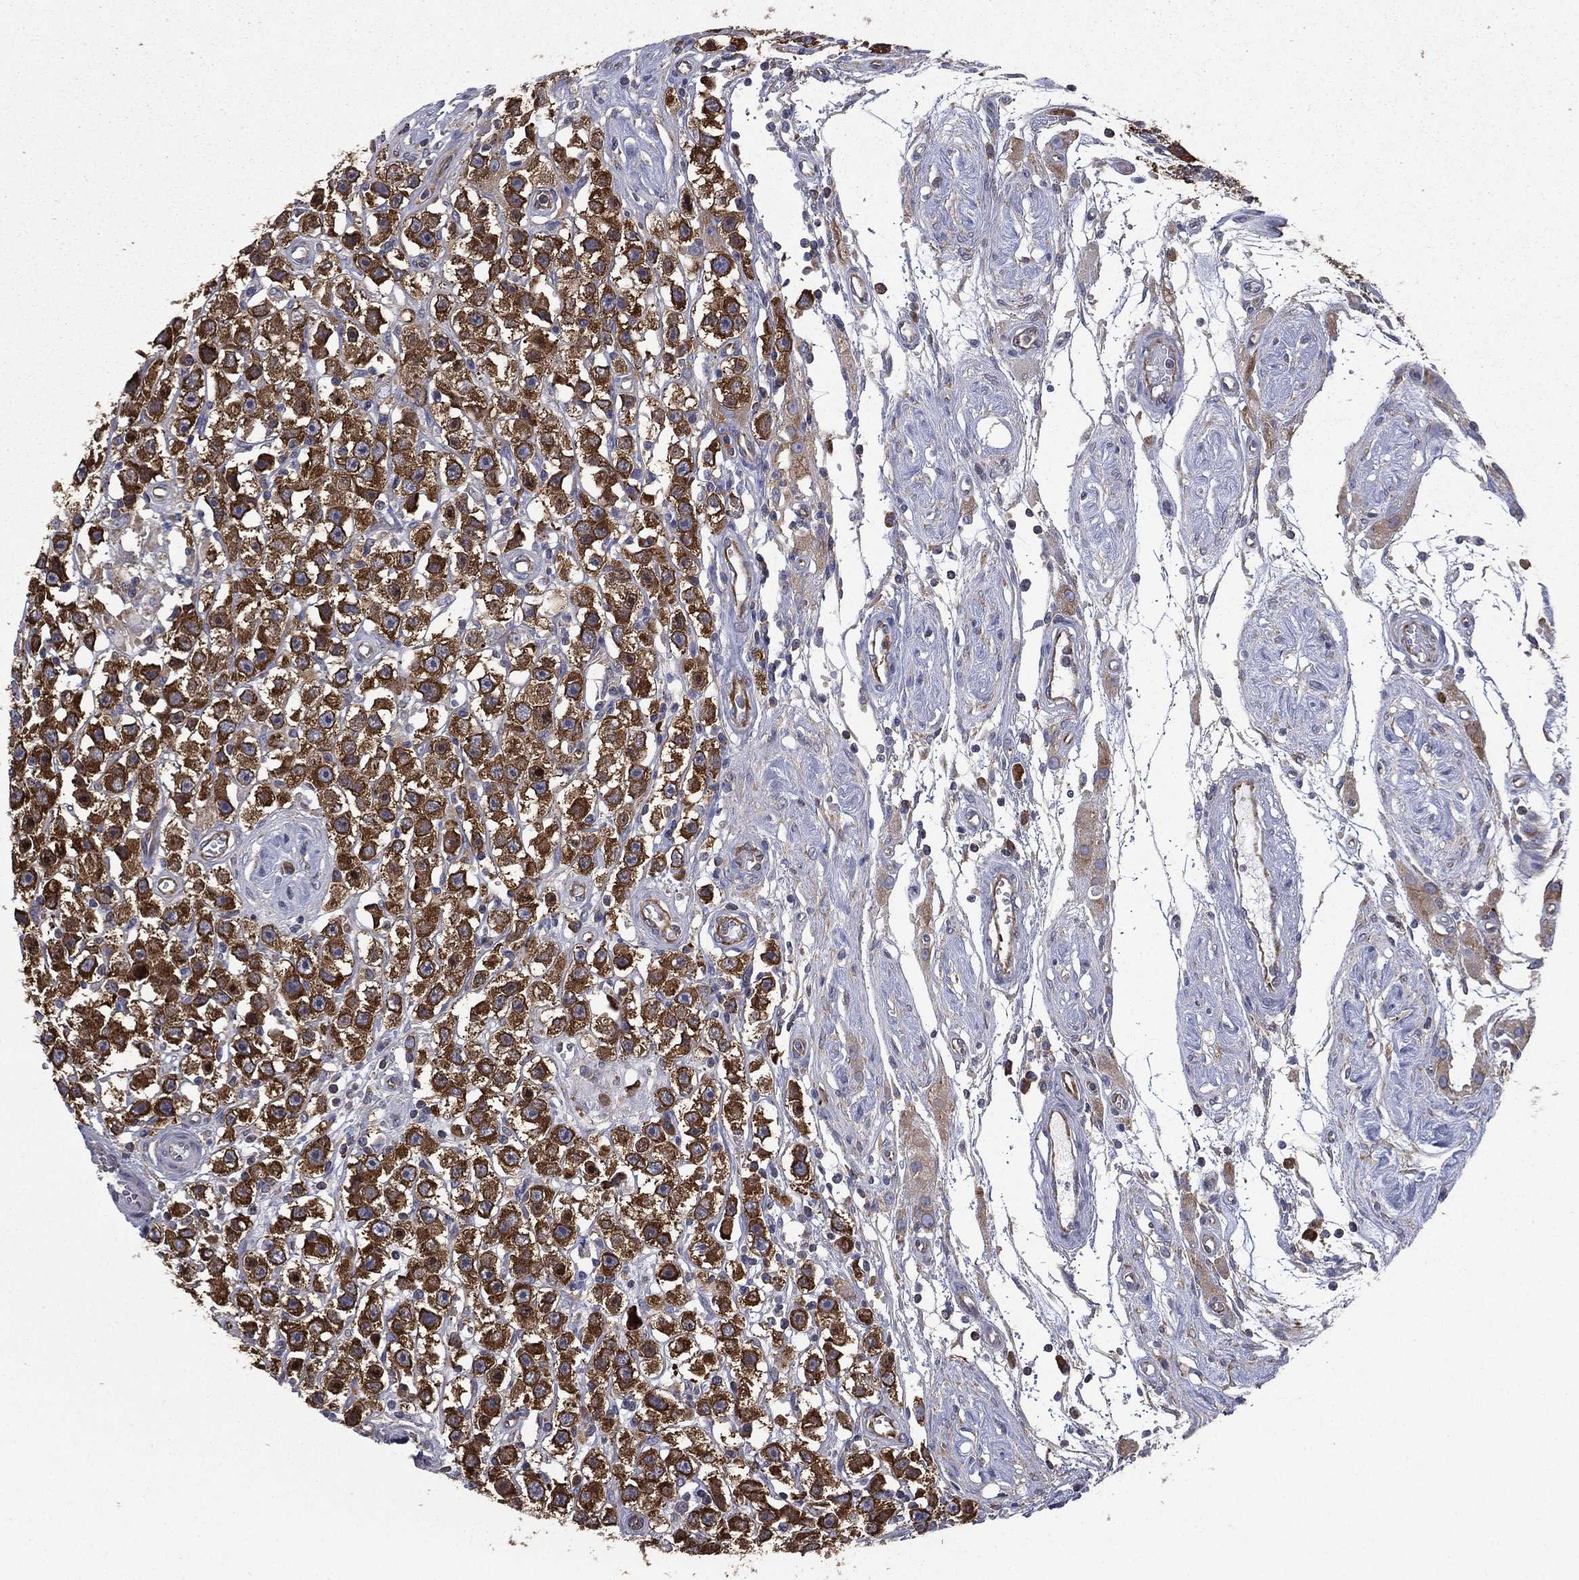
{"staining": {"intensity": "strong", "quantity": ">75%", "location": "cytoplasmic/membranous"}, "tissue": "testis cancer", "cell_type": "Tumor cells", "image_type": "cancer", "snomed": [{"axis": "morphology", "description": "Seminoma, NOS"}, {"axis": "topography", "description": "Testis"}], "caption": "Protein positivity by immunohistochemistry displays strong cytoplasmic/membranous positivity in about >75% of tumor cells in testis seminoma.", "gene": "FARSA", "patient": {"sex": "male", "age": 45}}